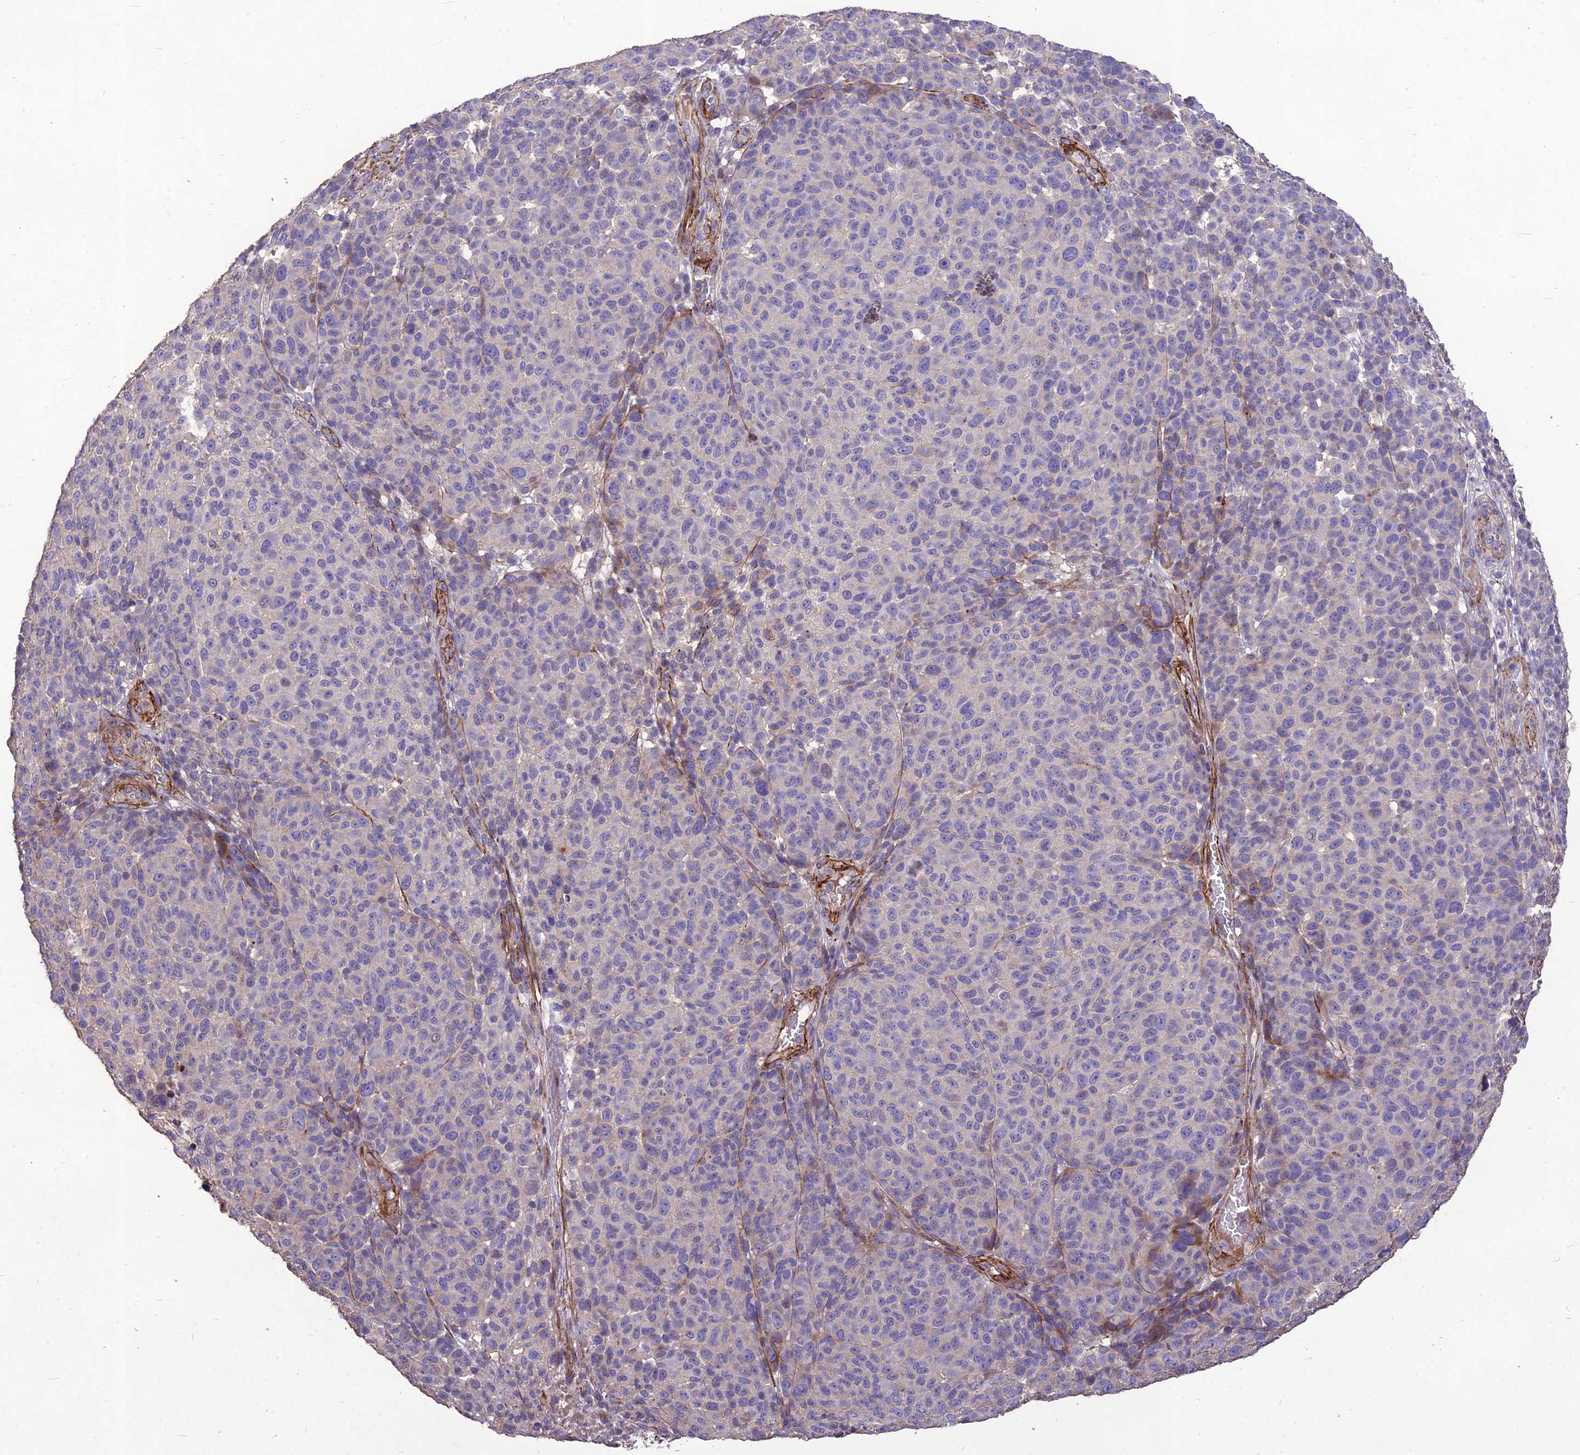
{"staining": {"intensity": "negative", "quantity": "none", "location": "none"}, "tissue": "melanoma", "cell_type": "Tumor cells", "image_type": "cancer", "snomed": [{"axis": "morphology", "description": "Malignant melanoma, NOS"}, {"axis": "topography", "description": "Skin"}], "caption": "This histopathology image is of melanoma stained with immunohistochemistry to label a protein in brown with the nuclei are counter-stained blue. There is no staining in tumor cells. Brightfield microscopy of IHC stained with DAB (brown) and hematoxylin (blue), captured at high magnification.", "gene": "CLUH", "patient": {"sex": "male", "age": 49}}